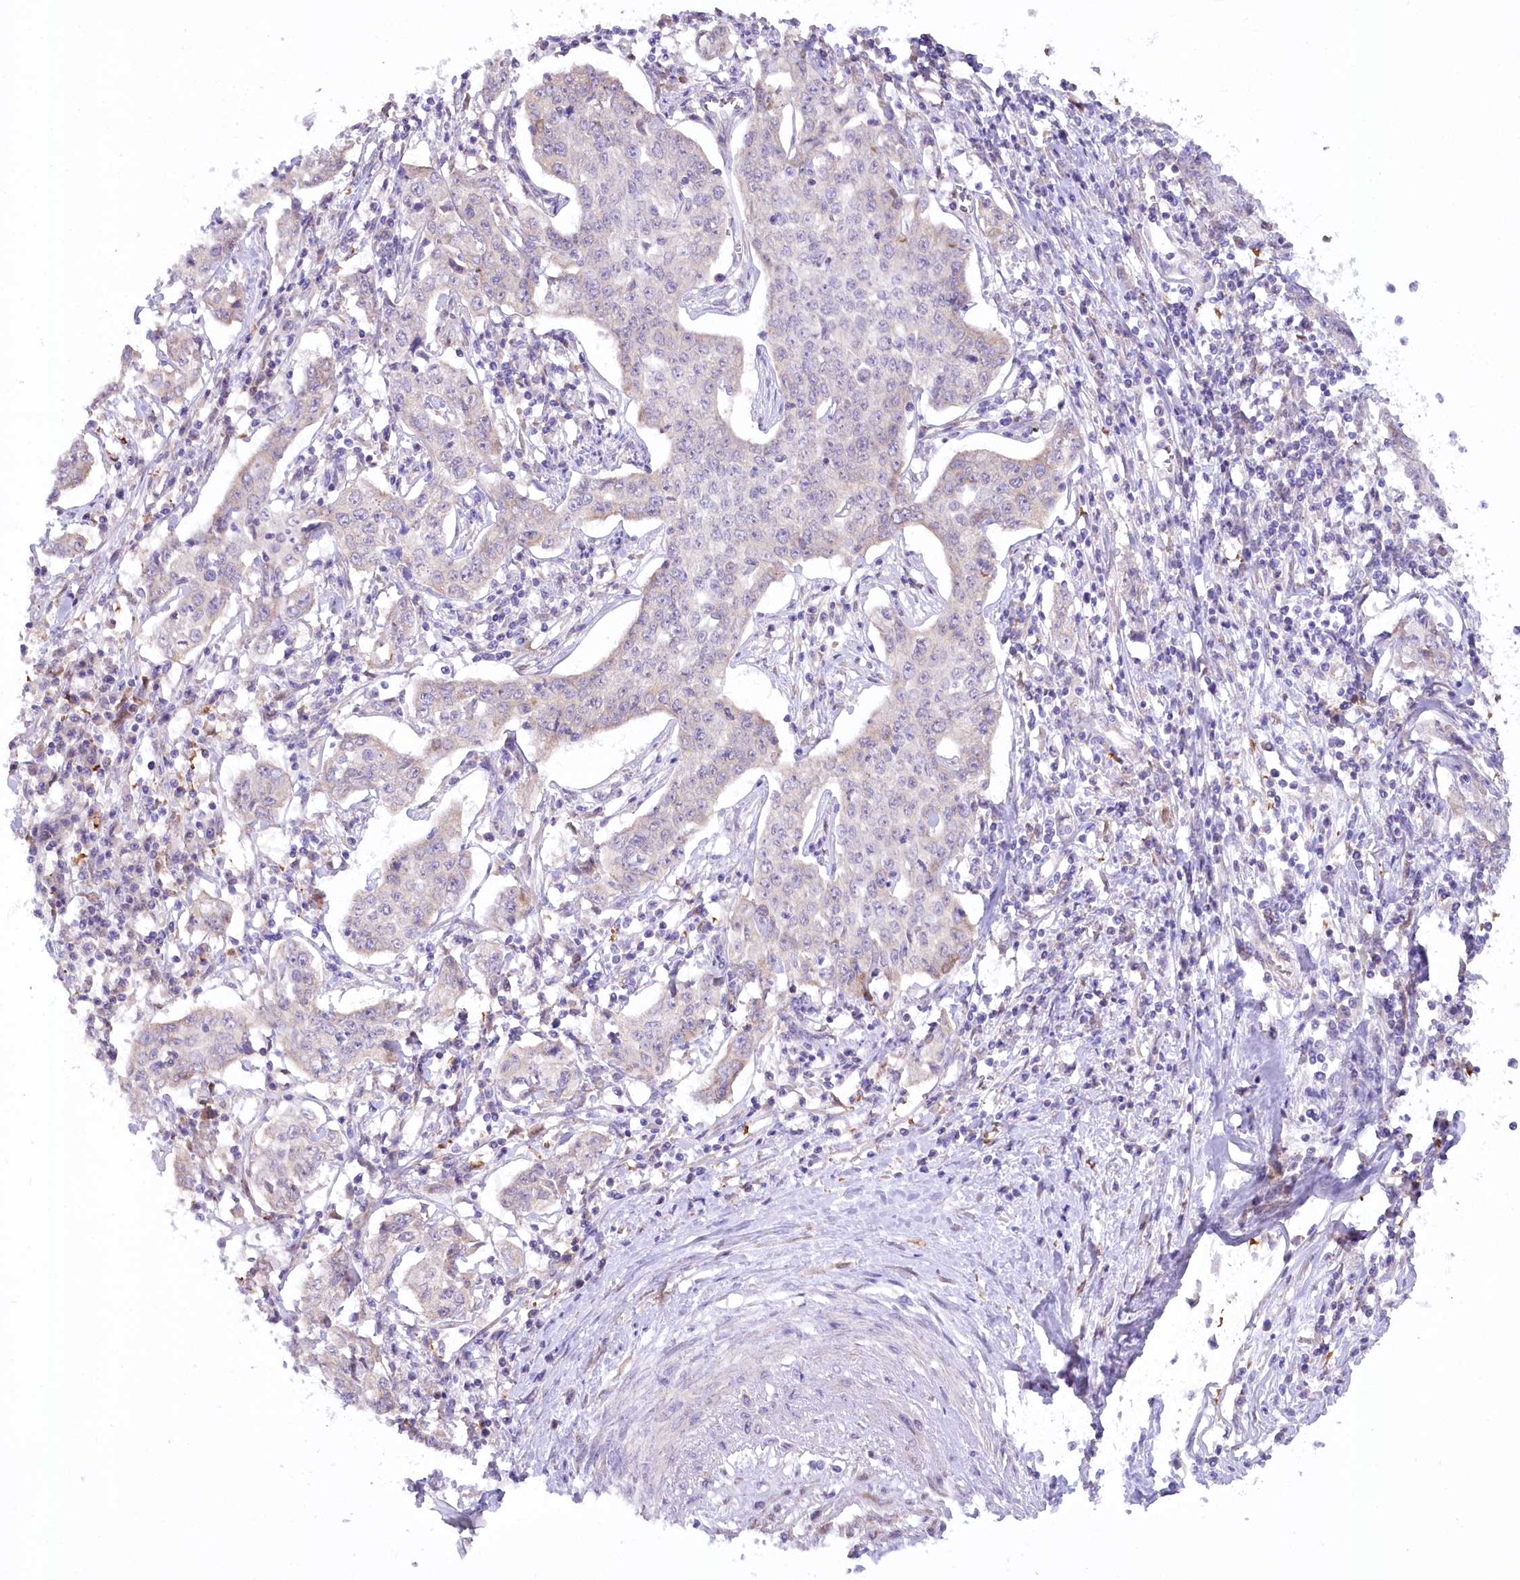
{"staining": {"intensity": "negative", "quantity": "none", "location": "none"}, "tissue": "cervical cancer", "cell_type": "Tumor cells", "image_type": "cancer", "snomed": [{"axis": "morphology", "description": "Squamous cell carcinoma, NOS"}, {"axis": "topography", "description": "Cervix"}], "caption": "An image of cervical squamous cell carcinoma stained for a protein exhibits no brown staining in tumor cells.", "gene": "MYOZ1", "patient": {"sex": "female", "age": 35}}